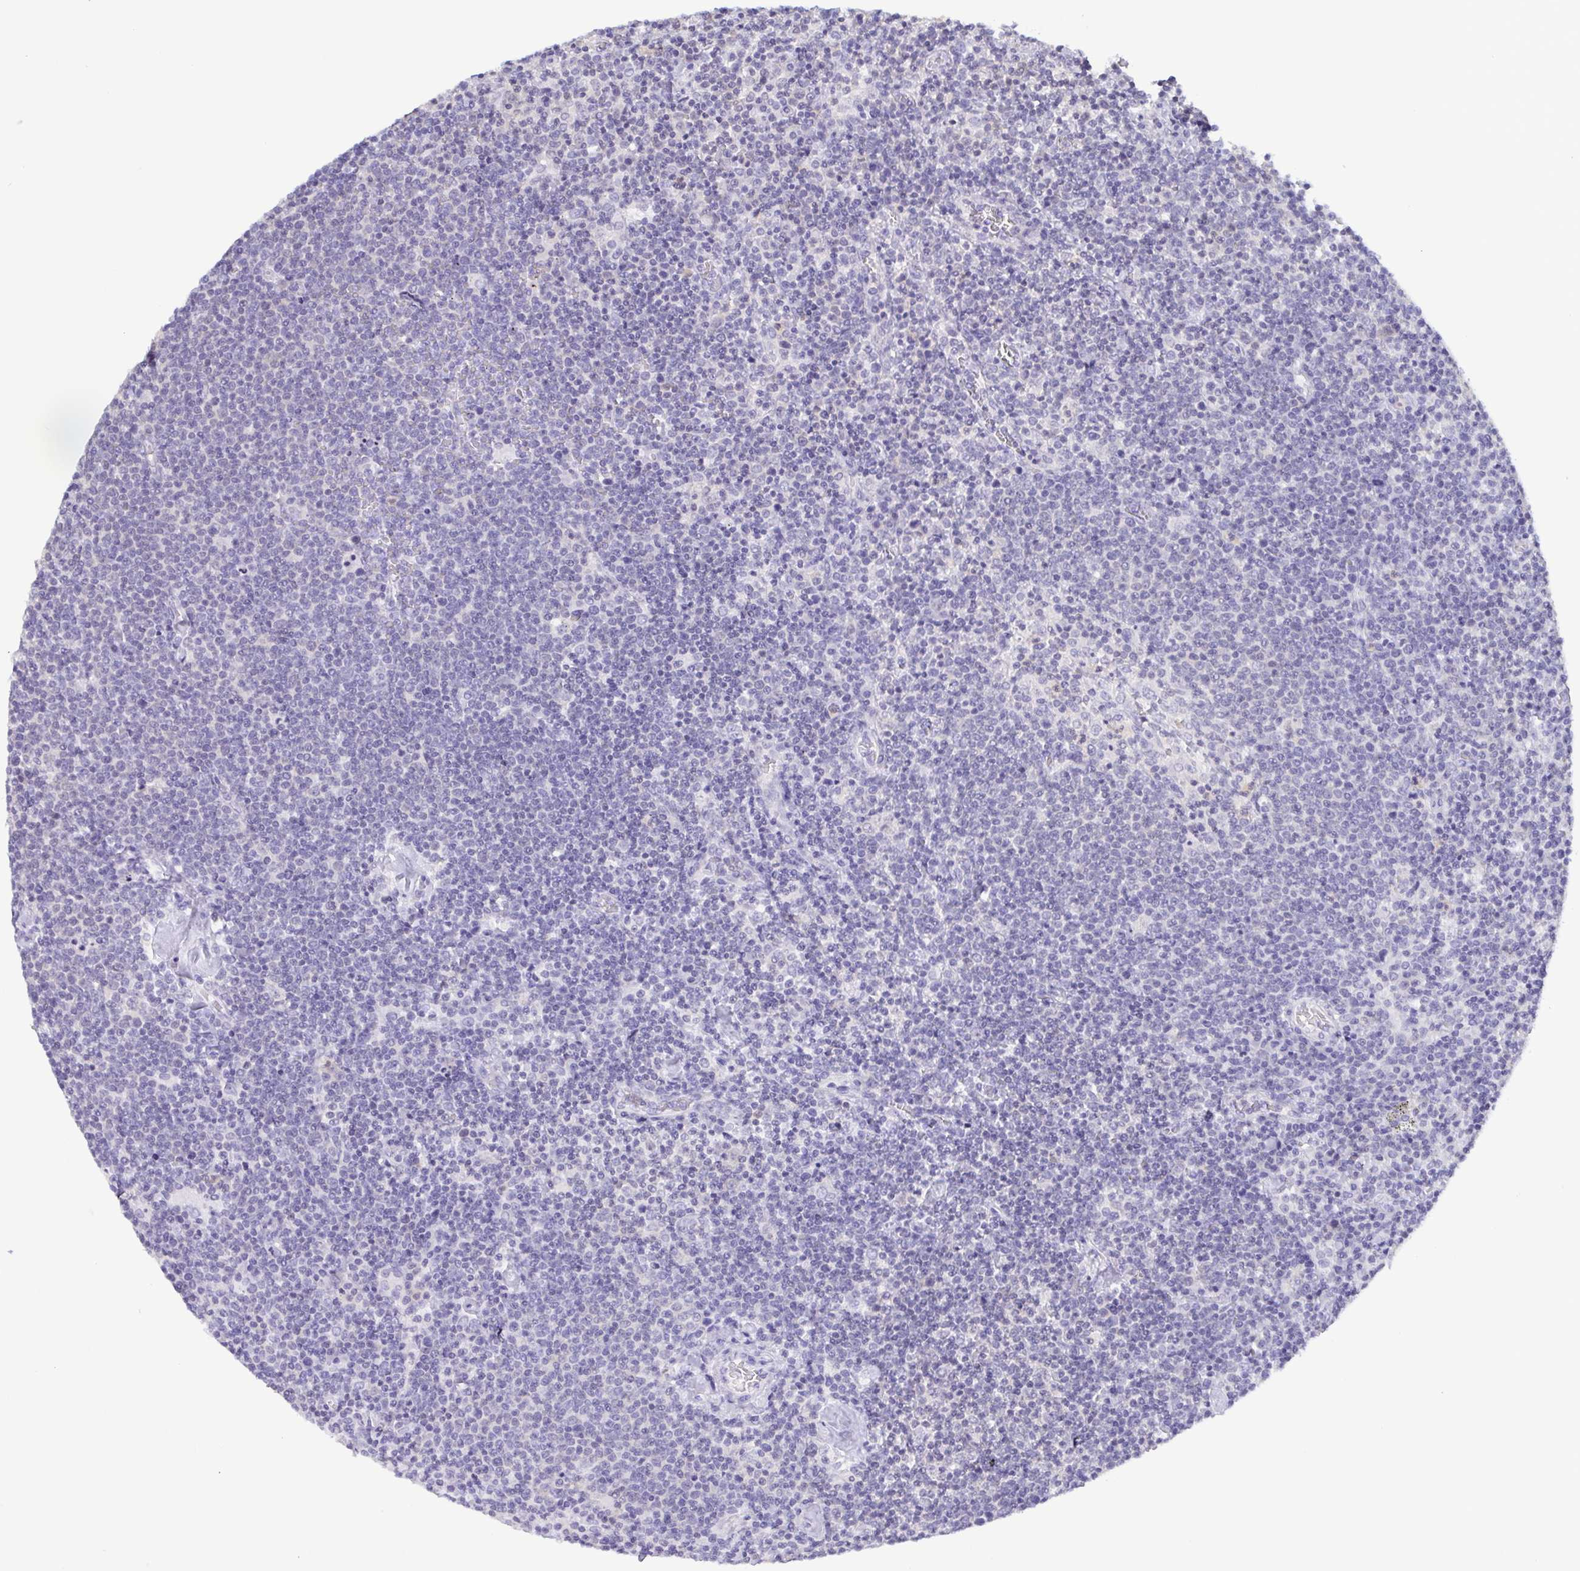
{"staining": {"intensity": "negative", "quantity": "none", "location": "none"}, "tissue": "lymphoma", "cell_type": "Tumor cells", "image_type": "cancer", "snomed": [{"axis": "morphology", "description": "Malignant lymphoma, non-Hodgkin's type, High grade"}, {"axis": "topography", "description": "Lymph node"}], "caption": "Immunohistochemical staining of human malignant lymphoma, non-Hodgkin's type (high-grade) demonstrates no significant positivity in tumor cells.", "gene": "LDHC", "patient": {"sex": "male", "age": 61}}